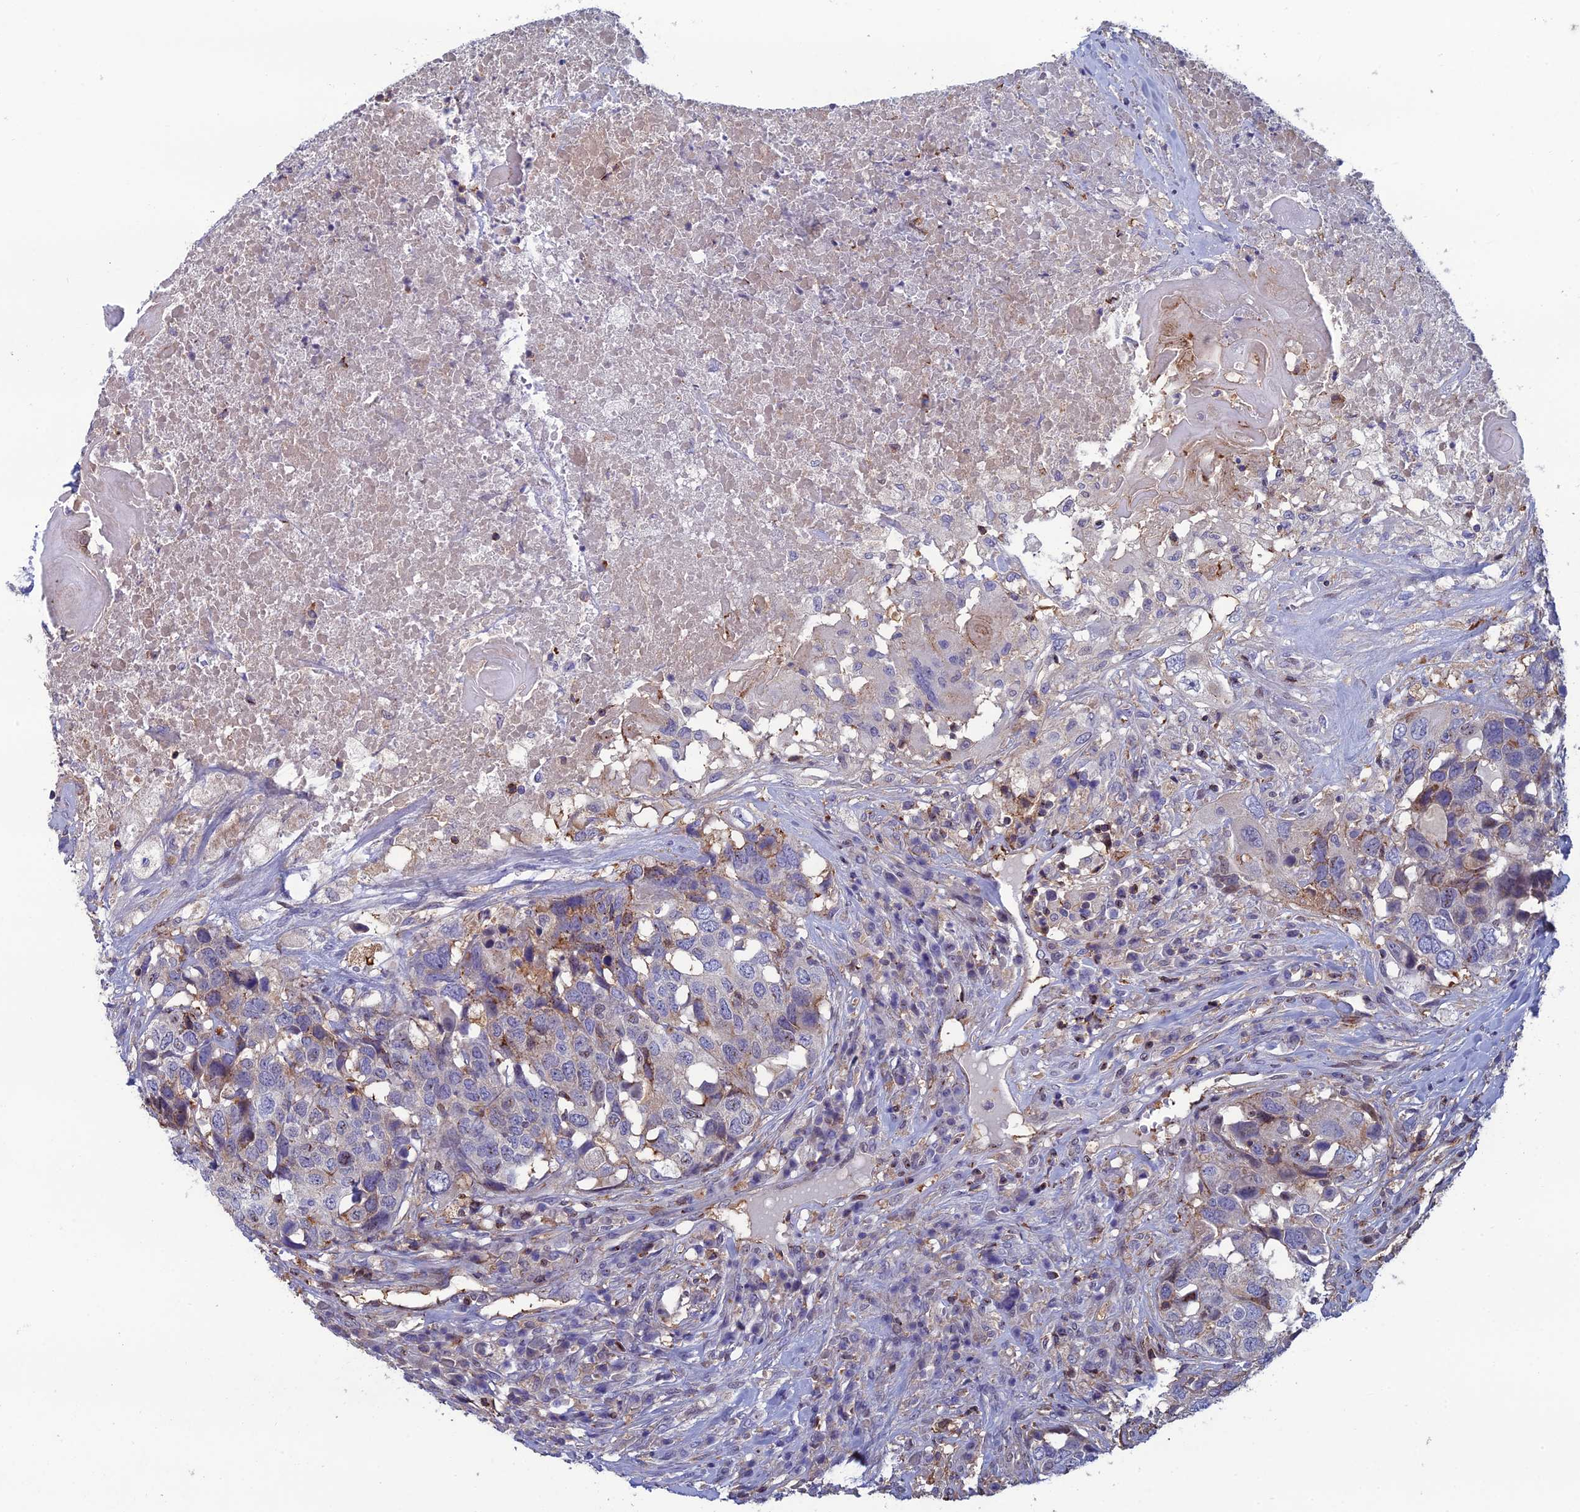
{"staining": {"intensity": "negative", "quantity": "none", "location": "none"}, "tissue": "head and neck cancer", "cell_type": "Tumor cells", "image_type": "cancer", "snomed": [{"axis": "morphology", "description": "Squamous cell carcinoma, NOS"}, {"axis": "topography", "description": "Head-Neck"}], "caption": "This is a photomicrograph of IHC staining of head and neck squamous cell carcinoma, which shows no staining in tumor cells. (DAB (3,3'-diaminobenzidine) immunohistochemistry (IHC) with hematoxylin counter stain).", "gene": "C15orf62", "patient": {"sex": "male", "age": 66}}